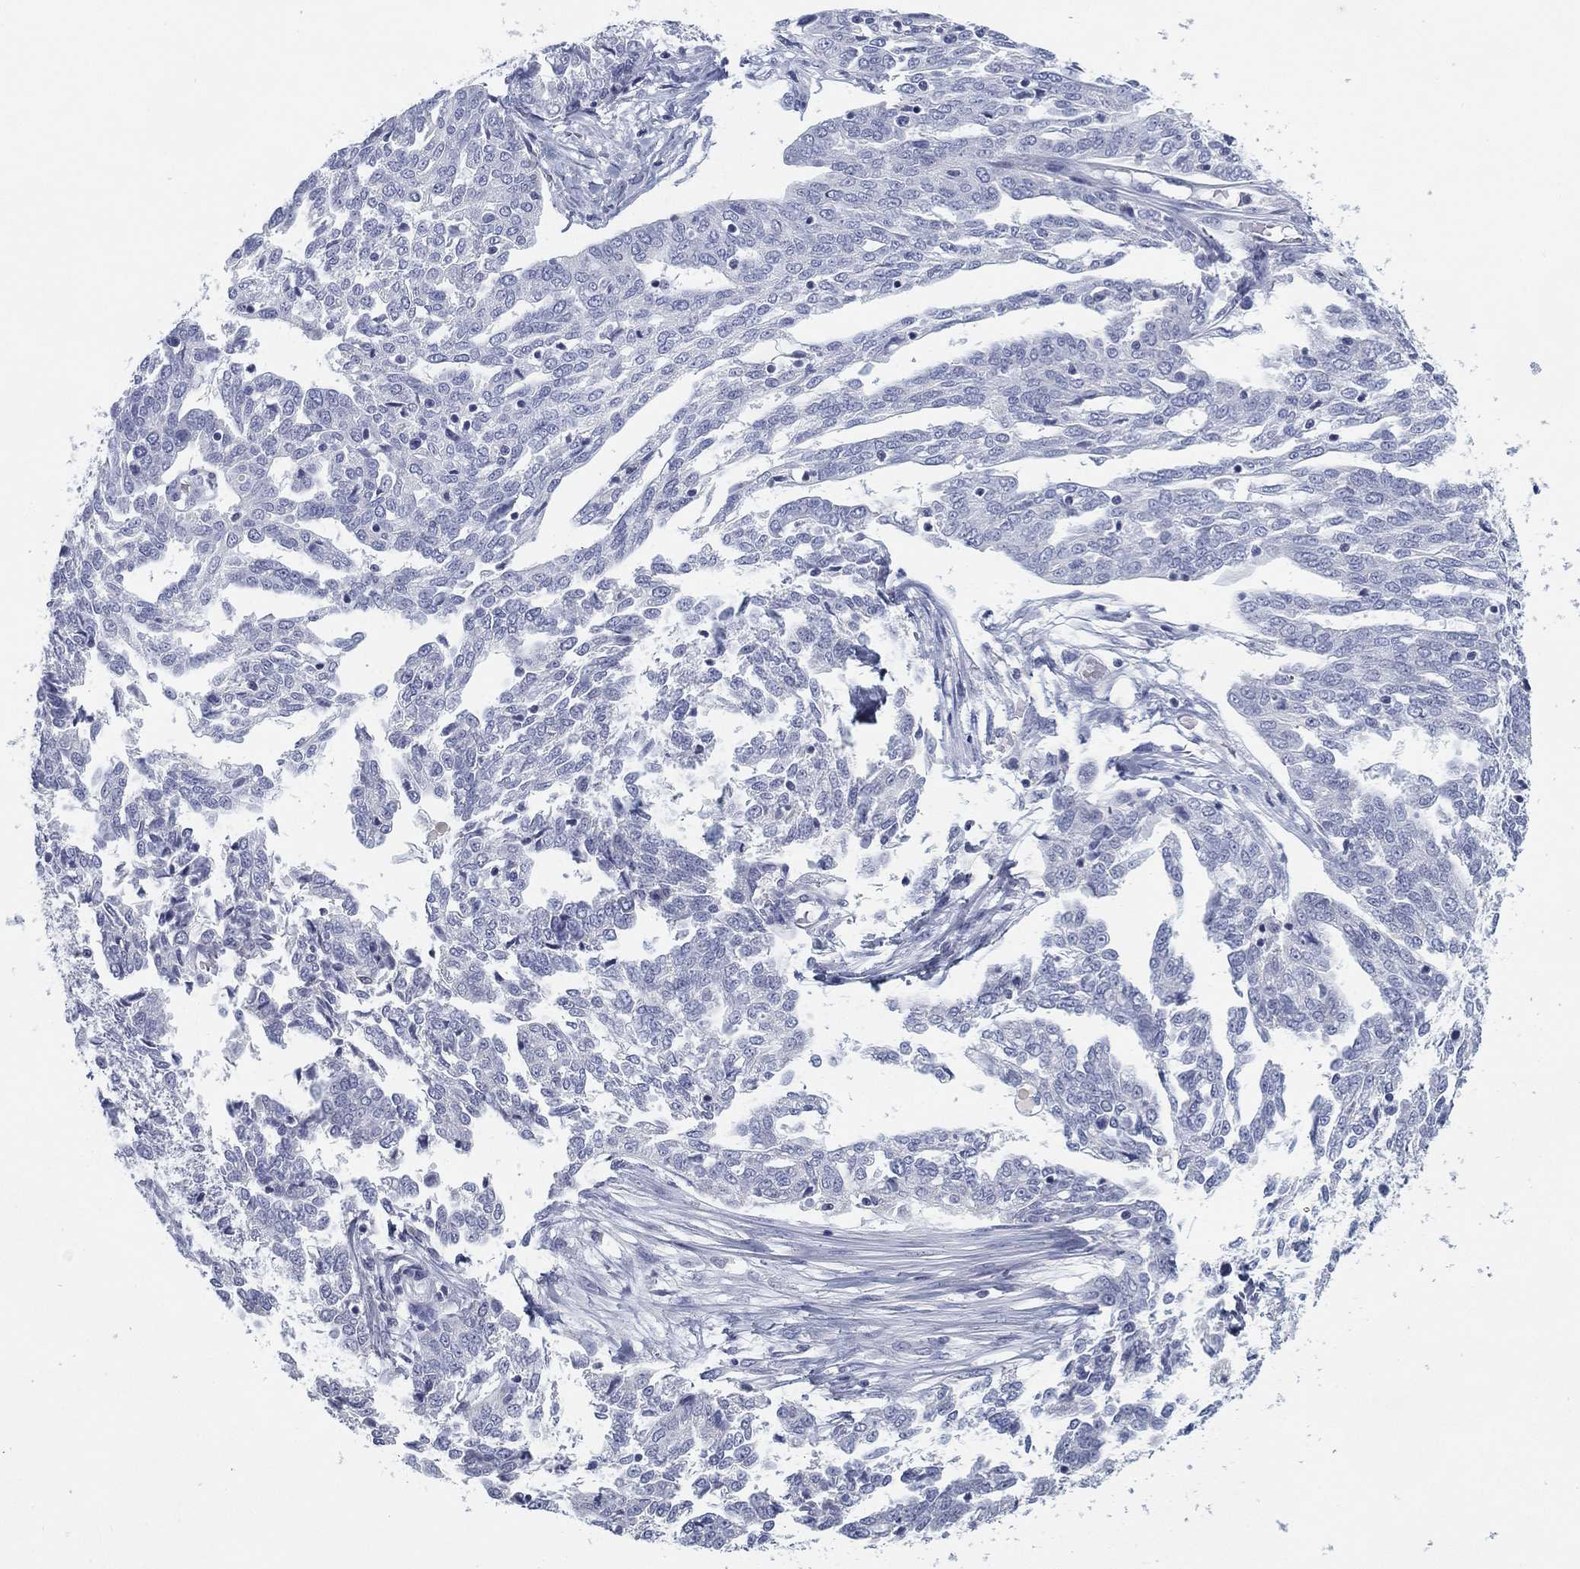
{"staining": {"intensity": "negative", "quantity": "none", "location": "none"}, "tissue": "ovarian cancer", "cell_type": "Tumor cells", "image_type": "cancer", "snomed": [{"axis": "morphology", "description": "Cystadenocarcinoma, serous, NOS"}, {"axis": "topography", "description": "Ovary"}], "caption": "Ovarian cancer stained for a protein using immunohistochemistry exhibits no positivity tumor cells.", "gene": "CD79B", "patient": {"sex": "female", "age": 67}}